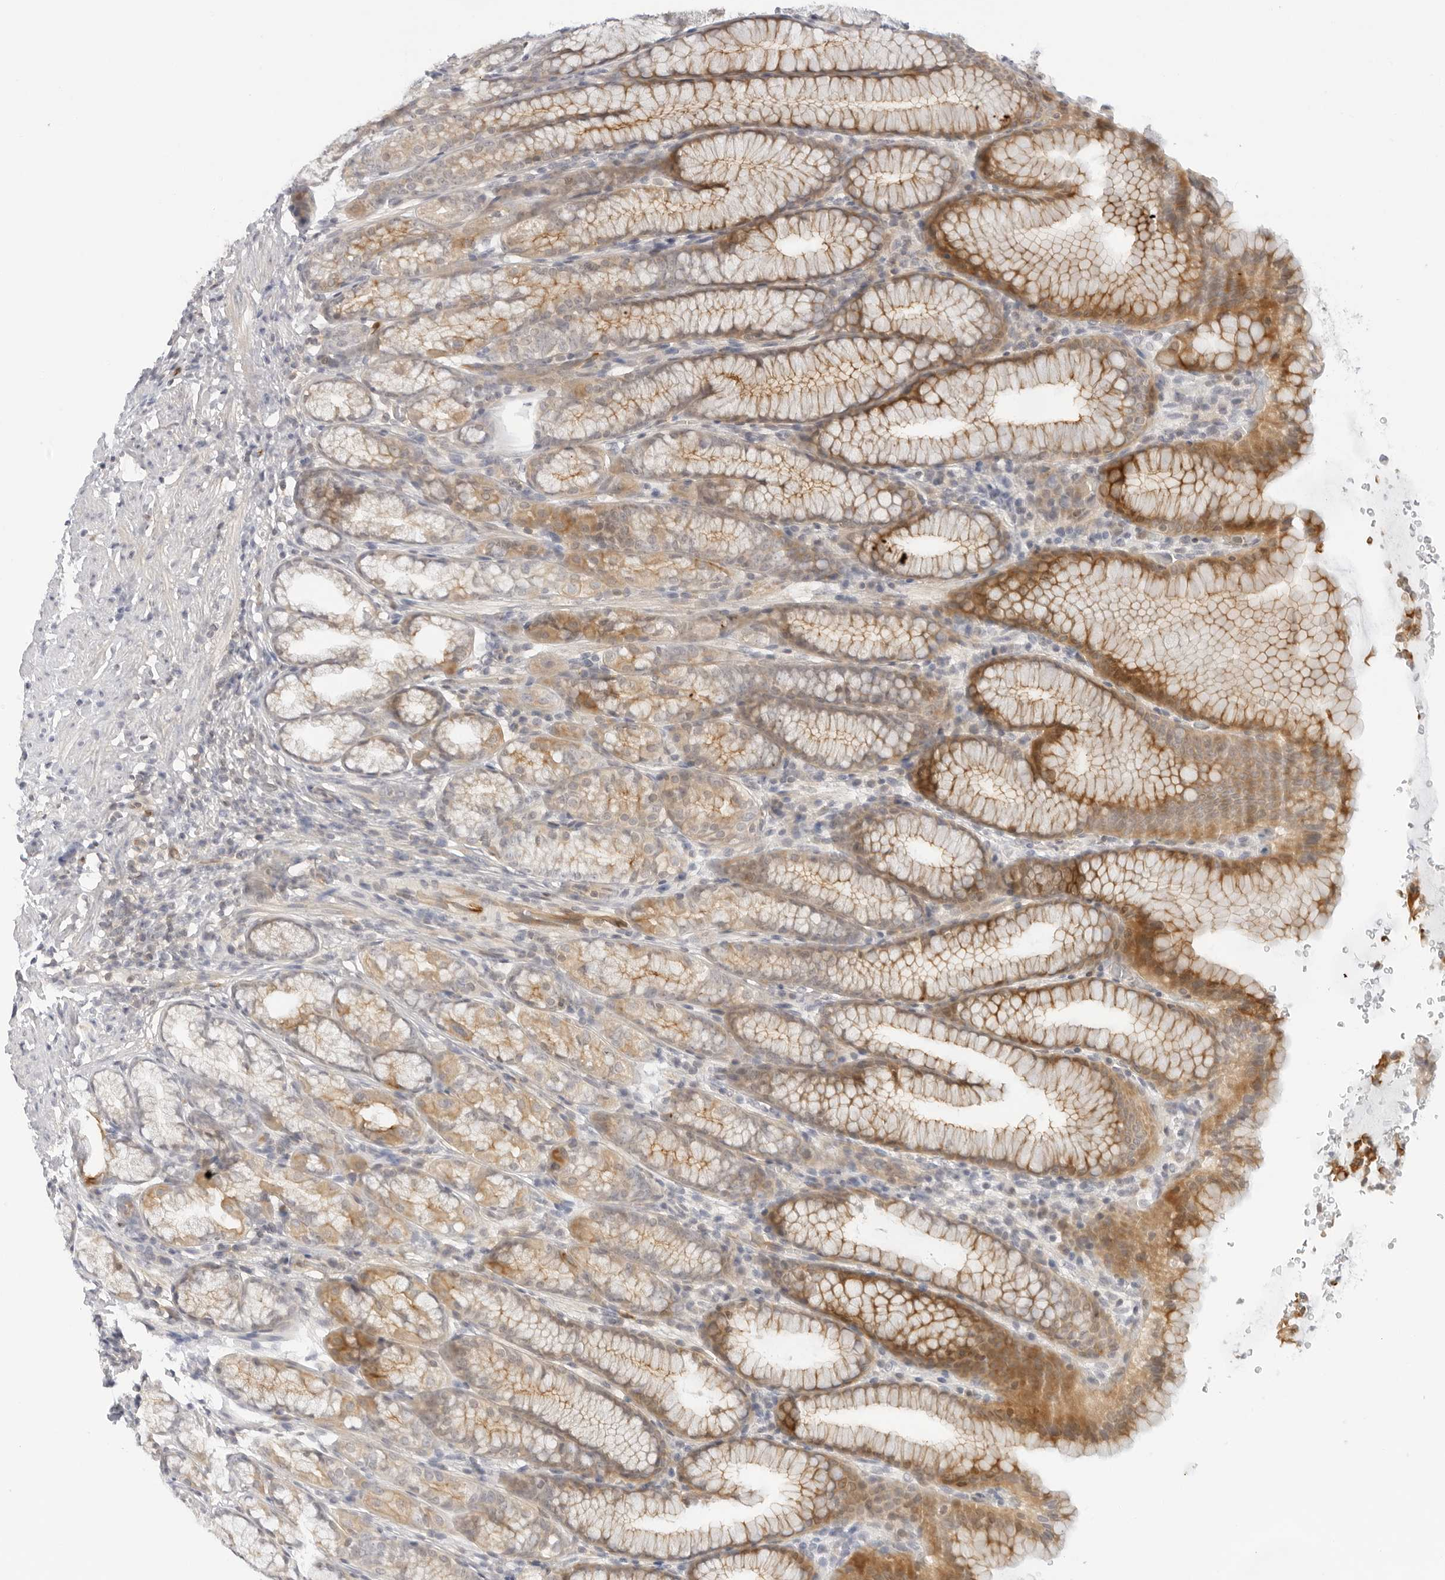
{"staining": {"intensity": "moderate", "quantity": "25%-75%", "location": "cytoplasmic/membranous"}, "tissue": "stomach", "cell_type": "Glandular cells", "image_type": "normal", "snomed": [{"axis": "morphology", "description": "Normal tissue, NOS"}, {"axis": "topography", "description": "Stomach"}], "caption": "An IHC image of unremarkable tissue is shown. Protein staining in brown highlights moderate cytoplasmic/membranous positivity in stomach within glandular cells. (DAB (3,3'-diaminobenzidine) IHC, brown staining for protein, blue staining for nuclei).", "gene": "OSCP1", "patient": {"sex": "male", "age": 42}}